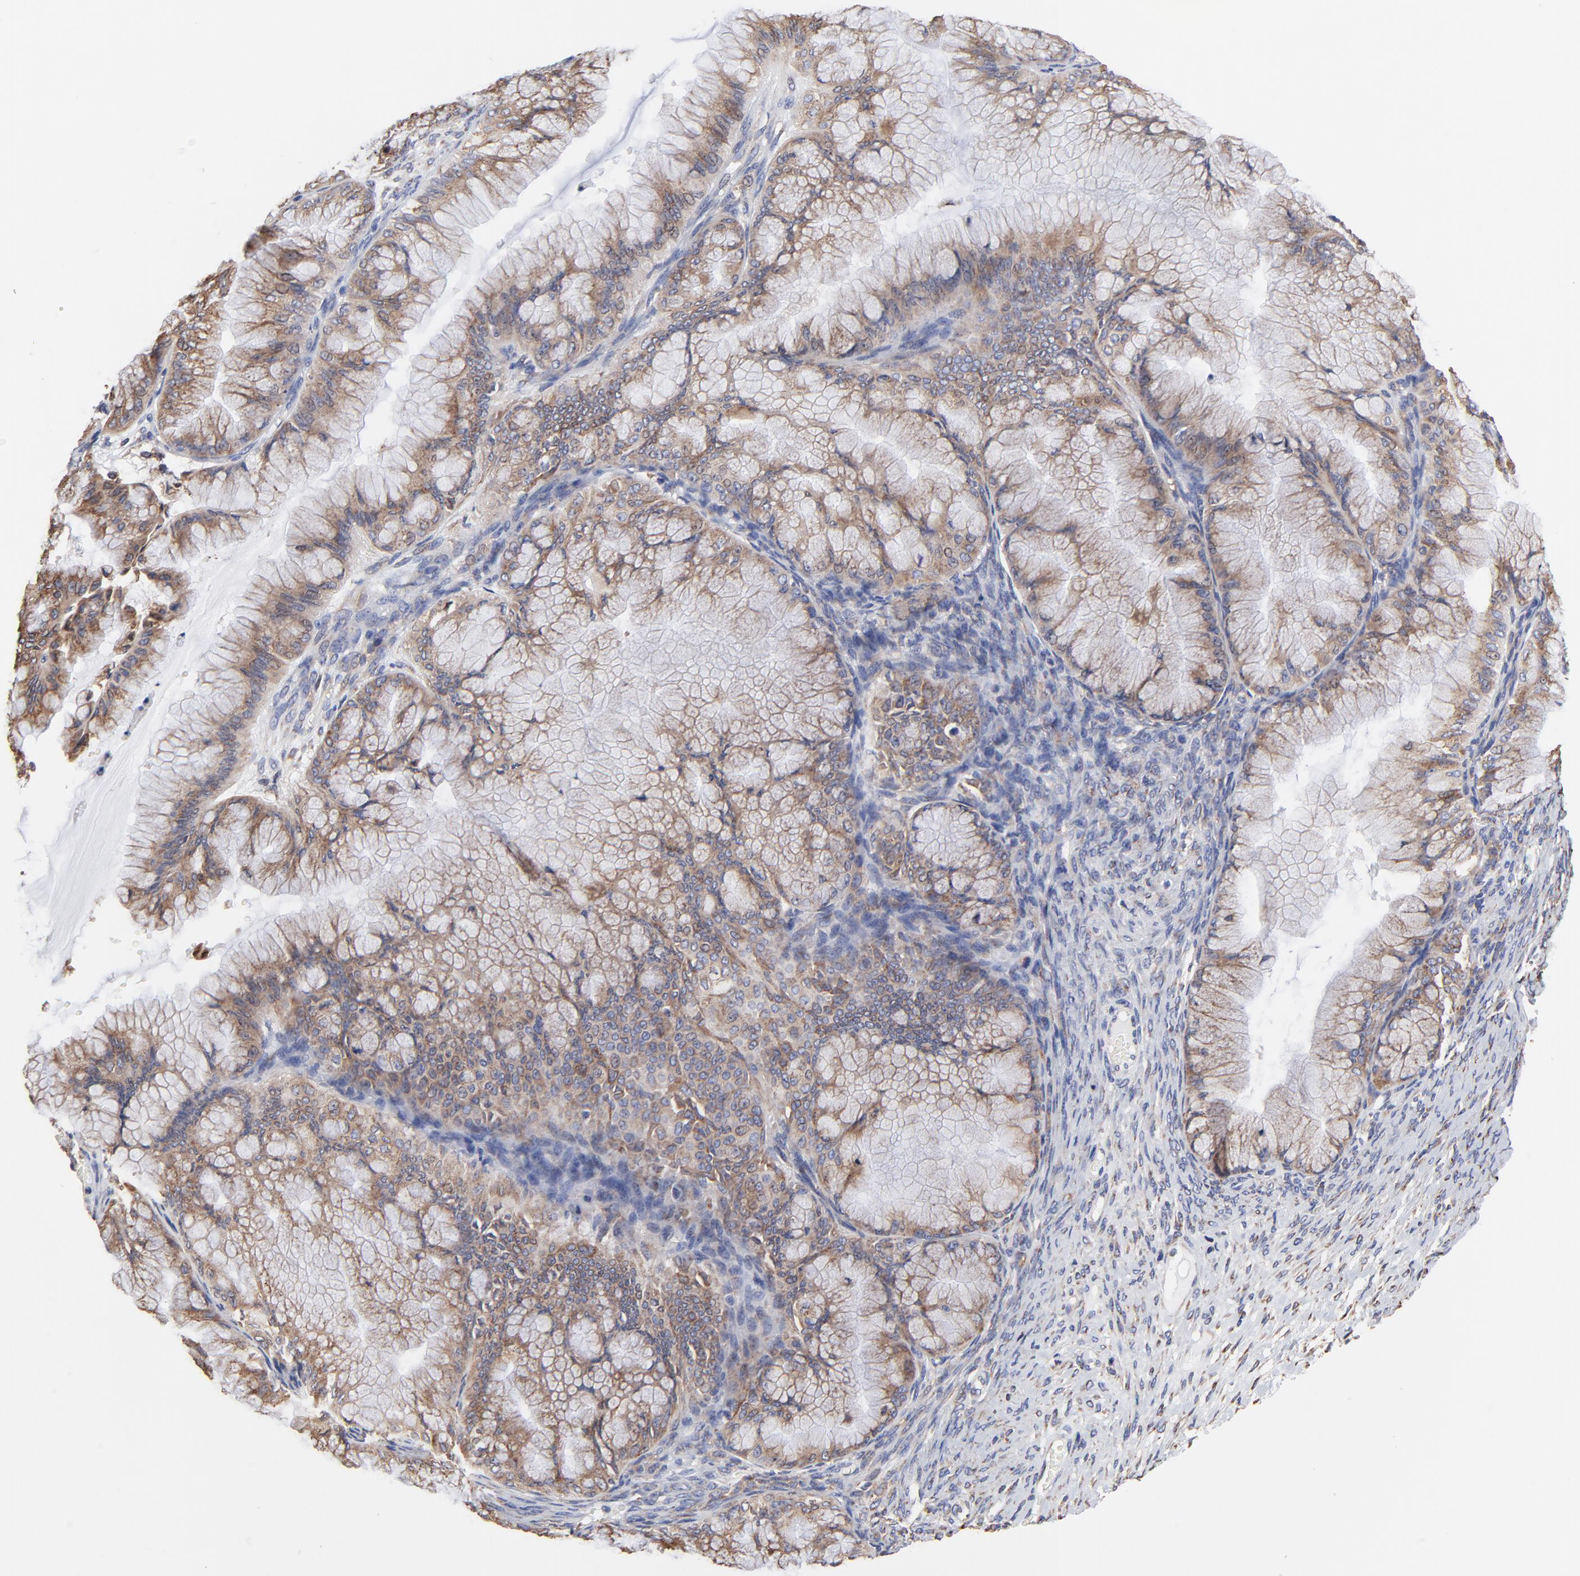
{"staining": {"intensity": "moderate", "quantity": ">75%", "location": "cytoplasmic/membranous"}, "tissue": "ovarian cancer", "cell_type": "Tumor cells", "image_type": "cancer", "snomed": [{"axis": "morphology", "description": "Cystadenocarcinoma, mucinous, NOS"}, {"axis": "topography", "description": "Ovary"}], "caption": "Tumor cells display medium levels of moderate cytoplasmic/membranous positivity in about >75% of cells in human mucinous cystadenocarcinoma (ovarian).", "gene": "LMAN1", "patient": {"sex": "female", "age": 63}}